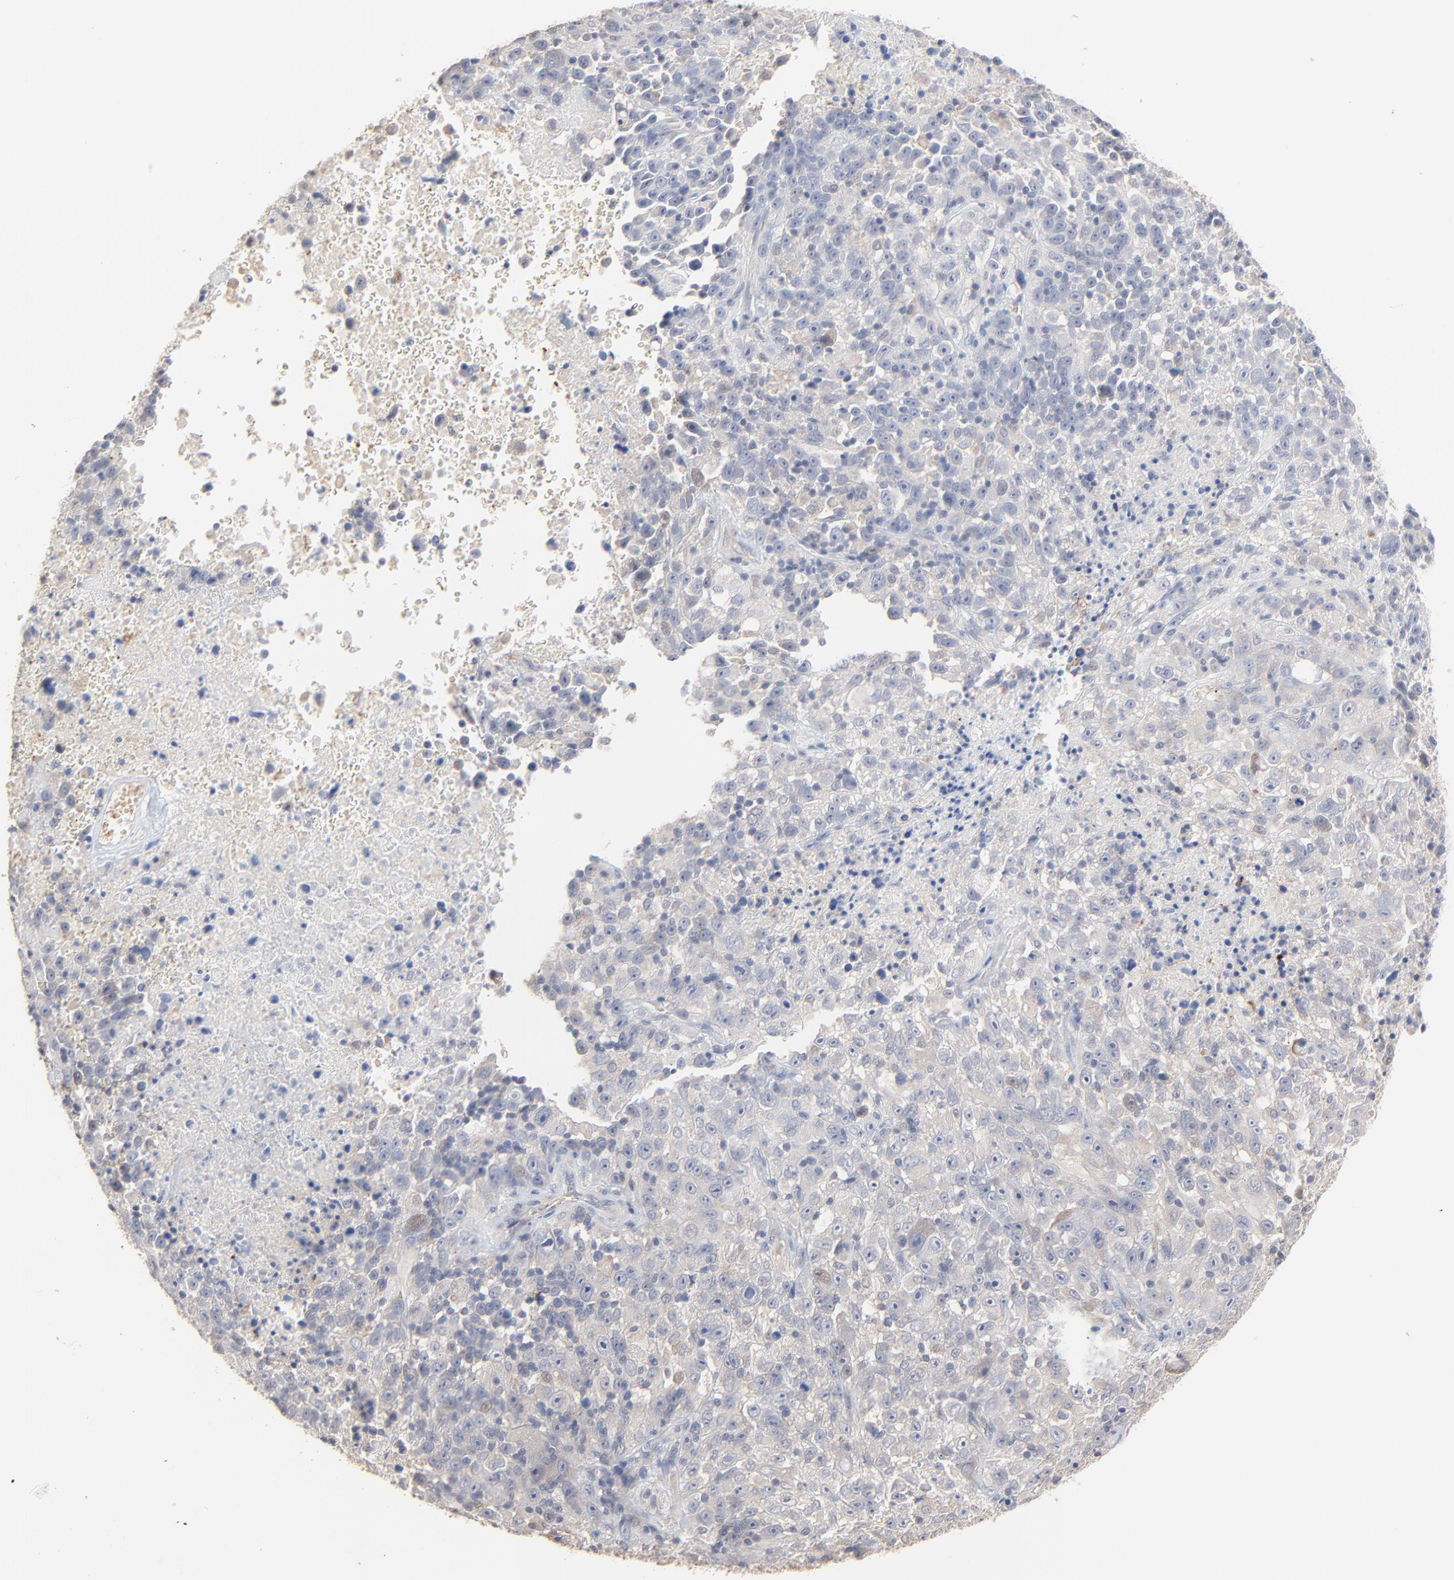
{"staining": {"intensity": "weak", "quantity": "25%-75%", "location": "cytoplasmic/membranous"}, "tissue": "melanoma", "cell_type": "Tumor cells", "image_type": "cancer", "snomed": [{"axis": "morphology", "description": "Malignant melanoma, Metastatic site"}, {"axis": "topography", "description": "Cerebral cortex"}], "caption": "An immunohistochemistry photomicrograph of neoplastic tissue is shown. Protein staining in brown shows weak cytoplasmic/membranous positivity in malignant melanoma (metastatic site) within tumor cells.", "gene": "FANCB", "patient": {"sex": "female", "age": 52}}